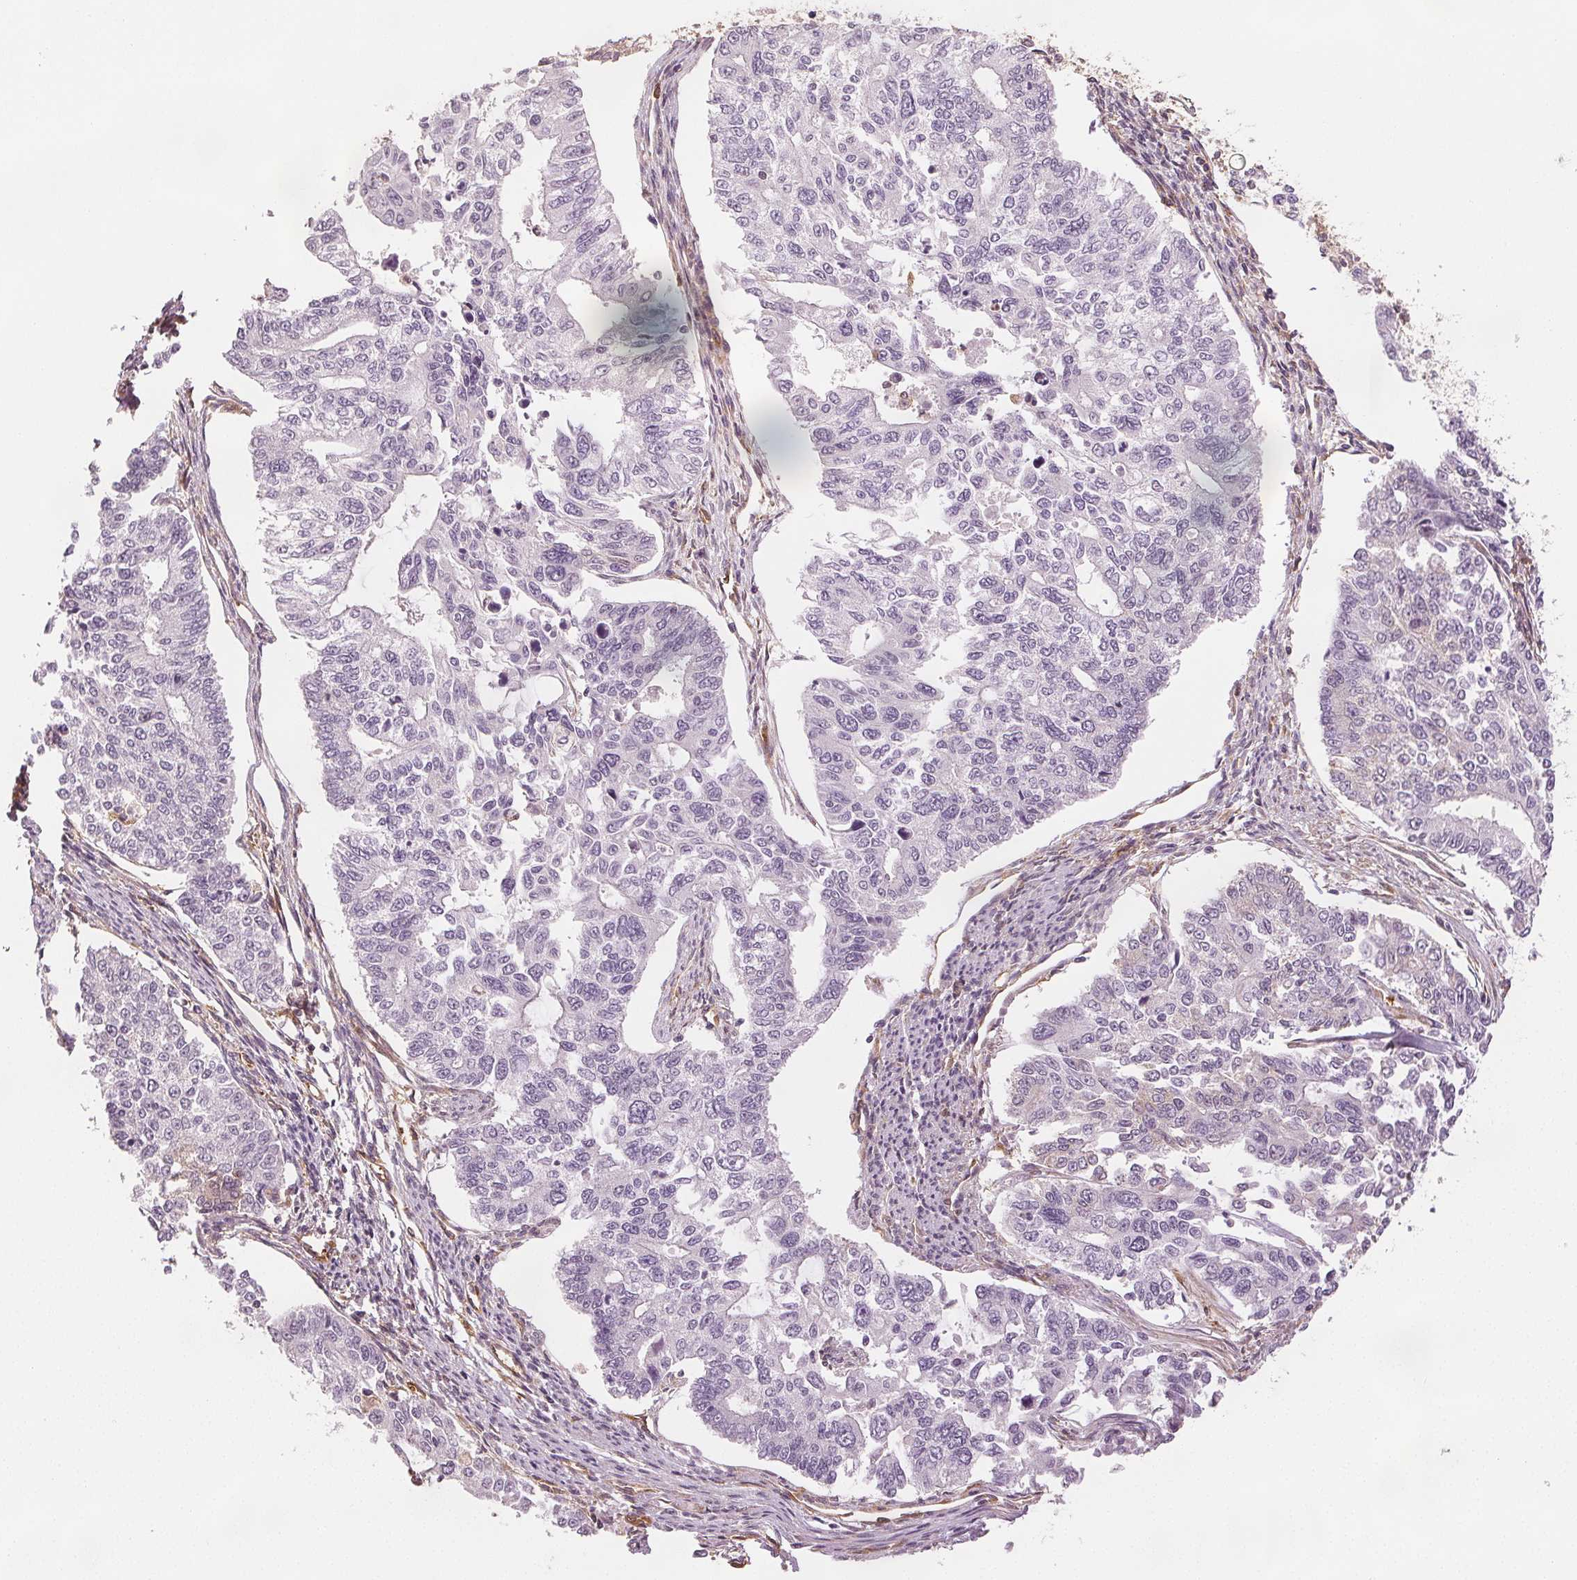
{"staining": {"intensity": "negative", "quantity": "none", "location": "none"}, "tissue": "endometrial cancer", "cell_type": "Tumor cells", "image_type": "cancer", "snomed": [{"axis": "morphology", "description": "Adenocarcinoma, NOS"}, {"axis": "topography", "description": "Uterus"}], "caption": "Immunohistochemistry (IHC) of endometrial adenocarcinoma demonstrates no expression in tumor cells.", "gene": "DIAPH2", "patient": {"sex": "female", "age": 59}}